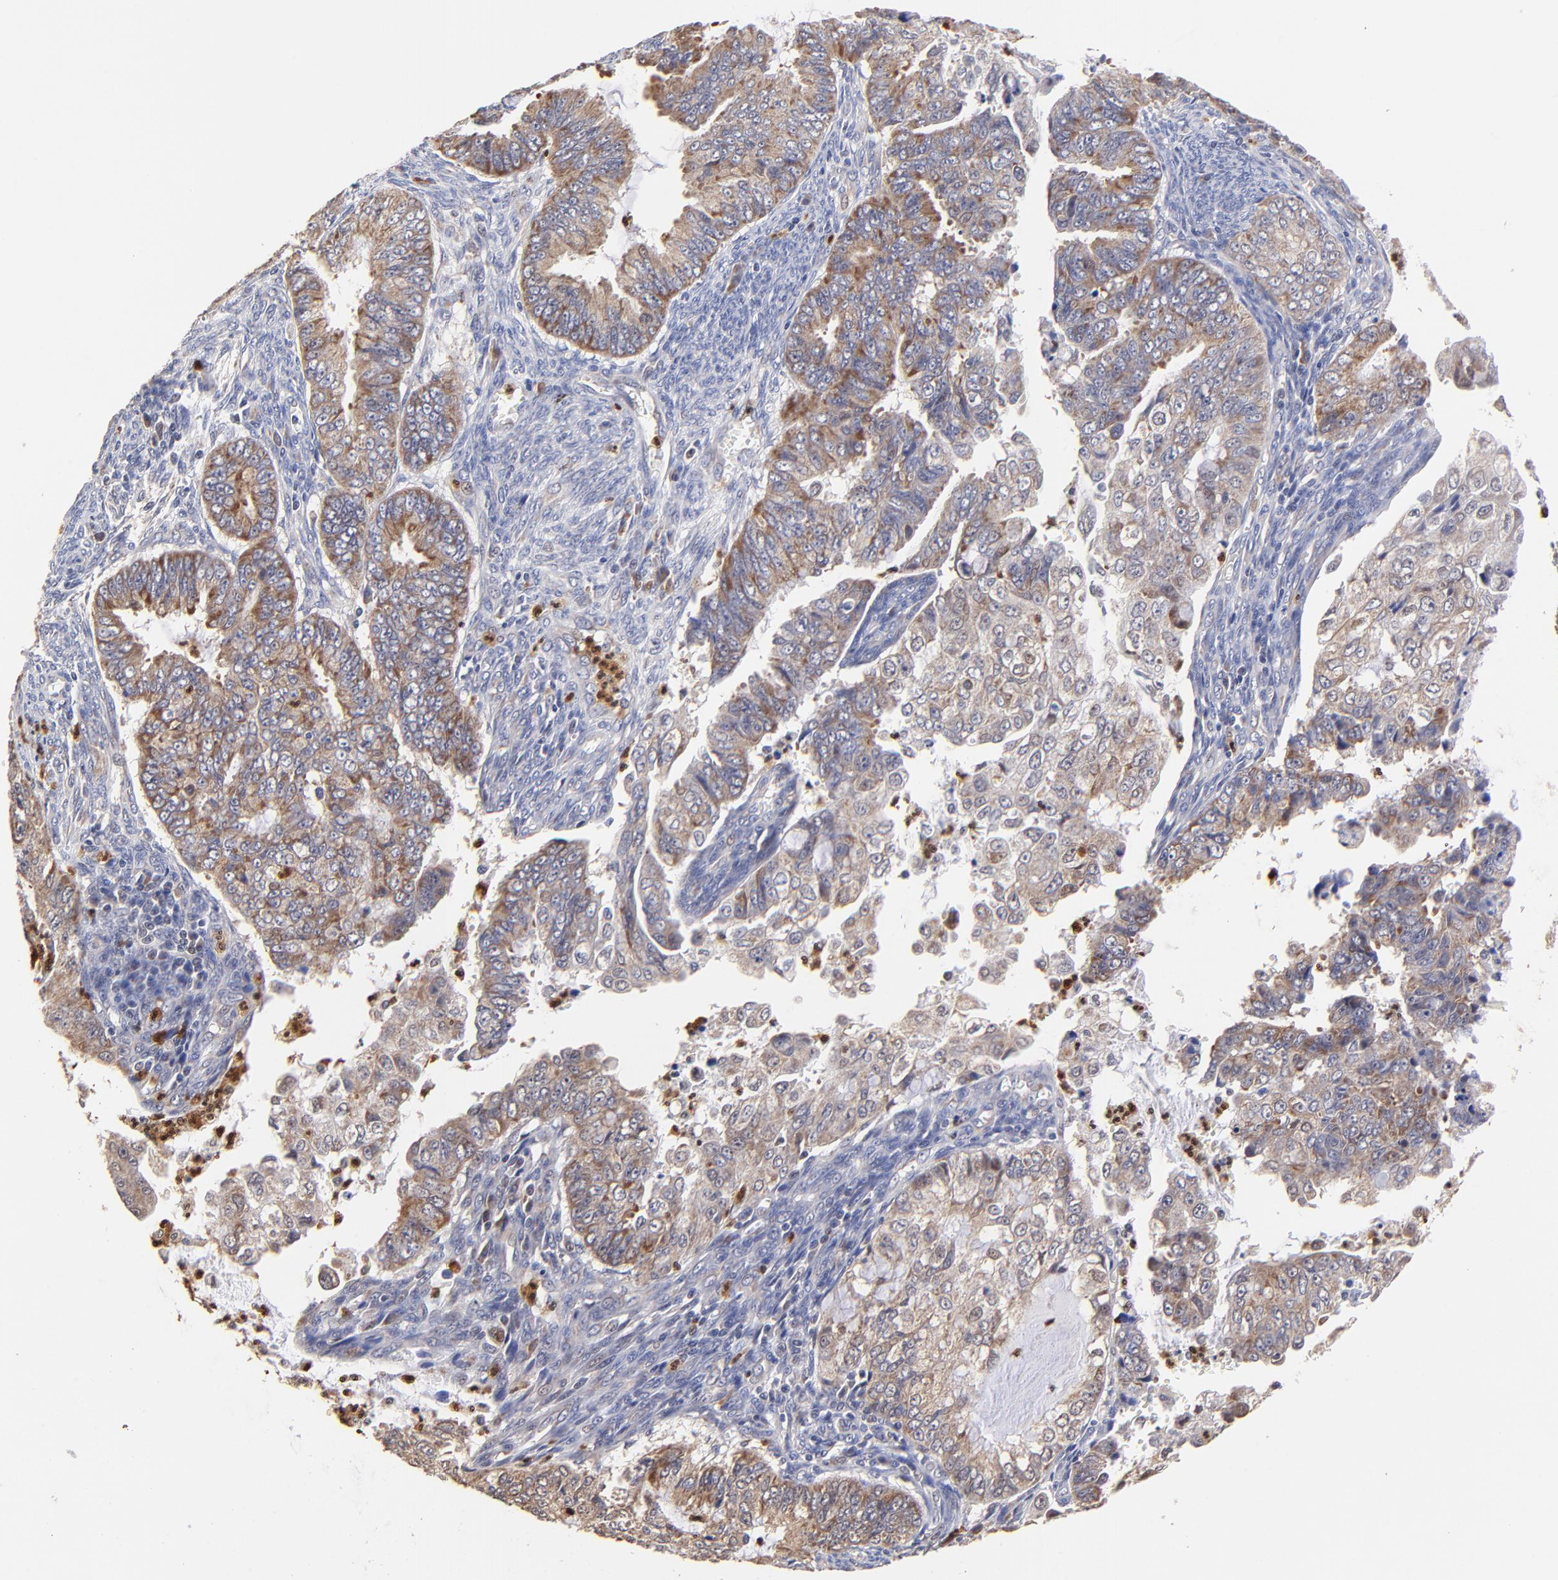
{"staining": {"intensity": "moderate", "quantity": ">75%", "location": "cytoplasmic/membranous"}, "tissue": "endometrial cancer", "cell_type": "Tumor cells", "image_type": "cancer", "snomed": [{"axis": "morphology", "description": "Adenocarcinoma, NOS"}, {"axis": "topography", "description": "Endometrium"}], "caption": "The immunohistochemical stain labels moderate cytoplasmic/membranous positivity in tumor cells of endometrial adenocarcinoma tissue. The staining was performed using DAB (3,3'-diaminobenzidine), with brown indicating positive protein expression. Nuclei are stained blue with hematoxylin.", "gene": "BBOF1", "patient": {"sex": "female", "age": 75}}